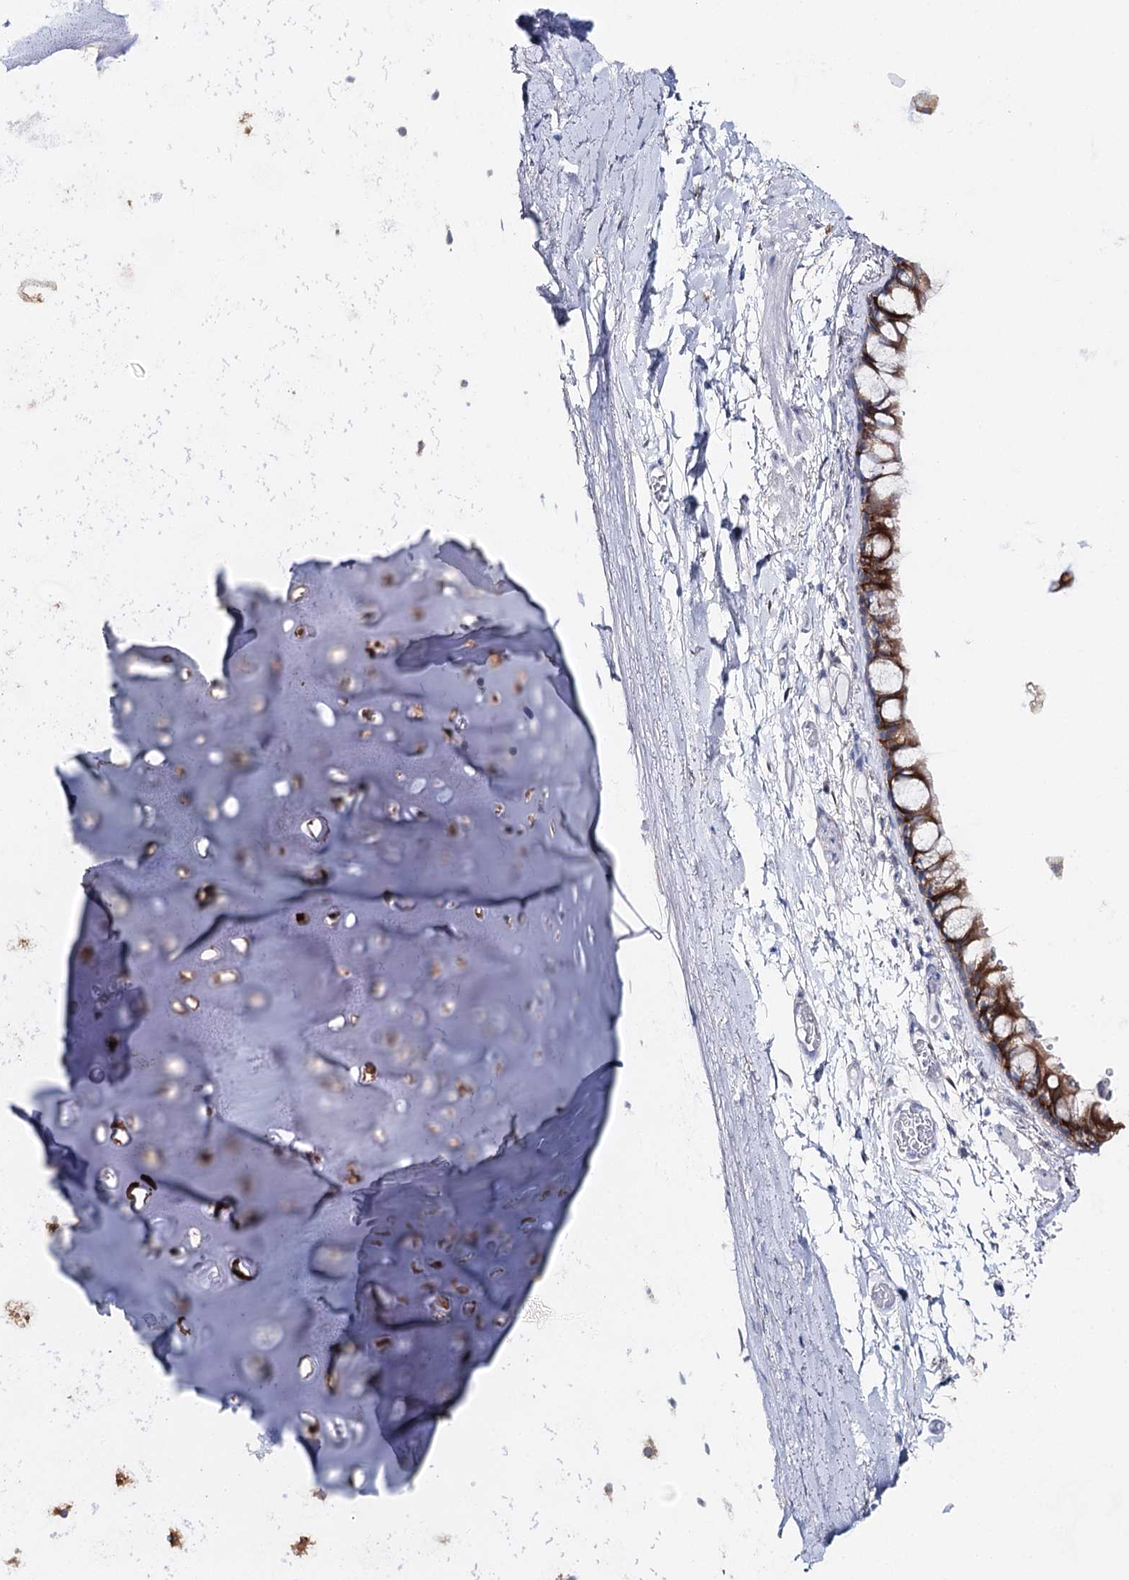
{"staining": {"intensity": "strong", "quantity": ">75%", "location": "cytoplasmic/membranous"}, "tissue": "bronchus", "cell_type": "Respiratory epithelial cells", "image_type": "normal", "snomed": [{"axis": "morphology", "description": "Normal tissue, NOS"}, {"axis": "topography", "description": "Cartilage tissue"}], "caption": "DAB (3,3'-diaminobenzidine) immunohistochemical staining of benign bronchus exhibits strong cytoplasmic/membranous protein expression in approximately >75% of respiratory epithelial cells. (DAB = brown stain, brightfield microscopy at high magnification).", "gene": "UGDH", "patient": {"sex": "male", "age": 63}}